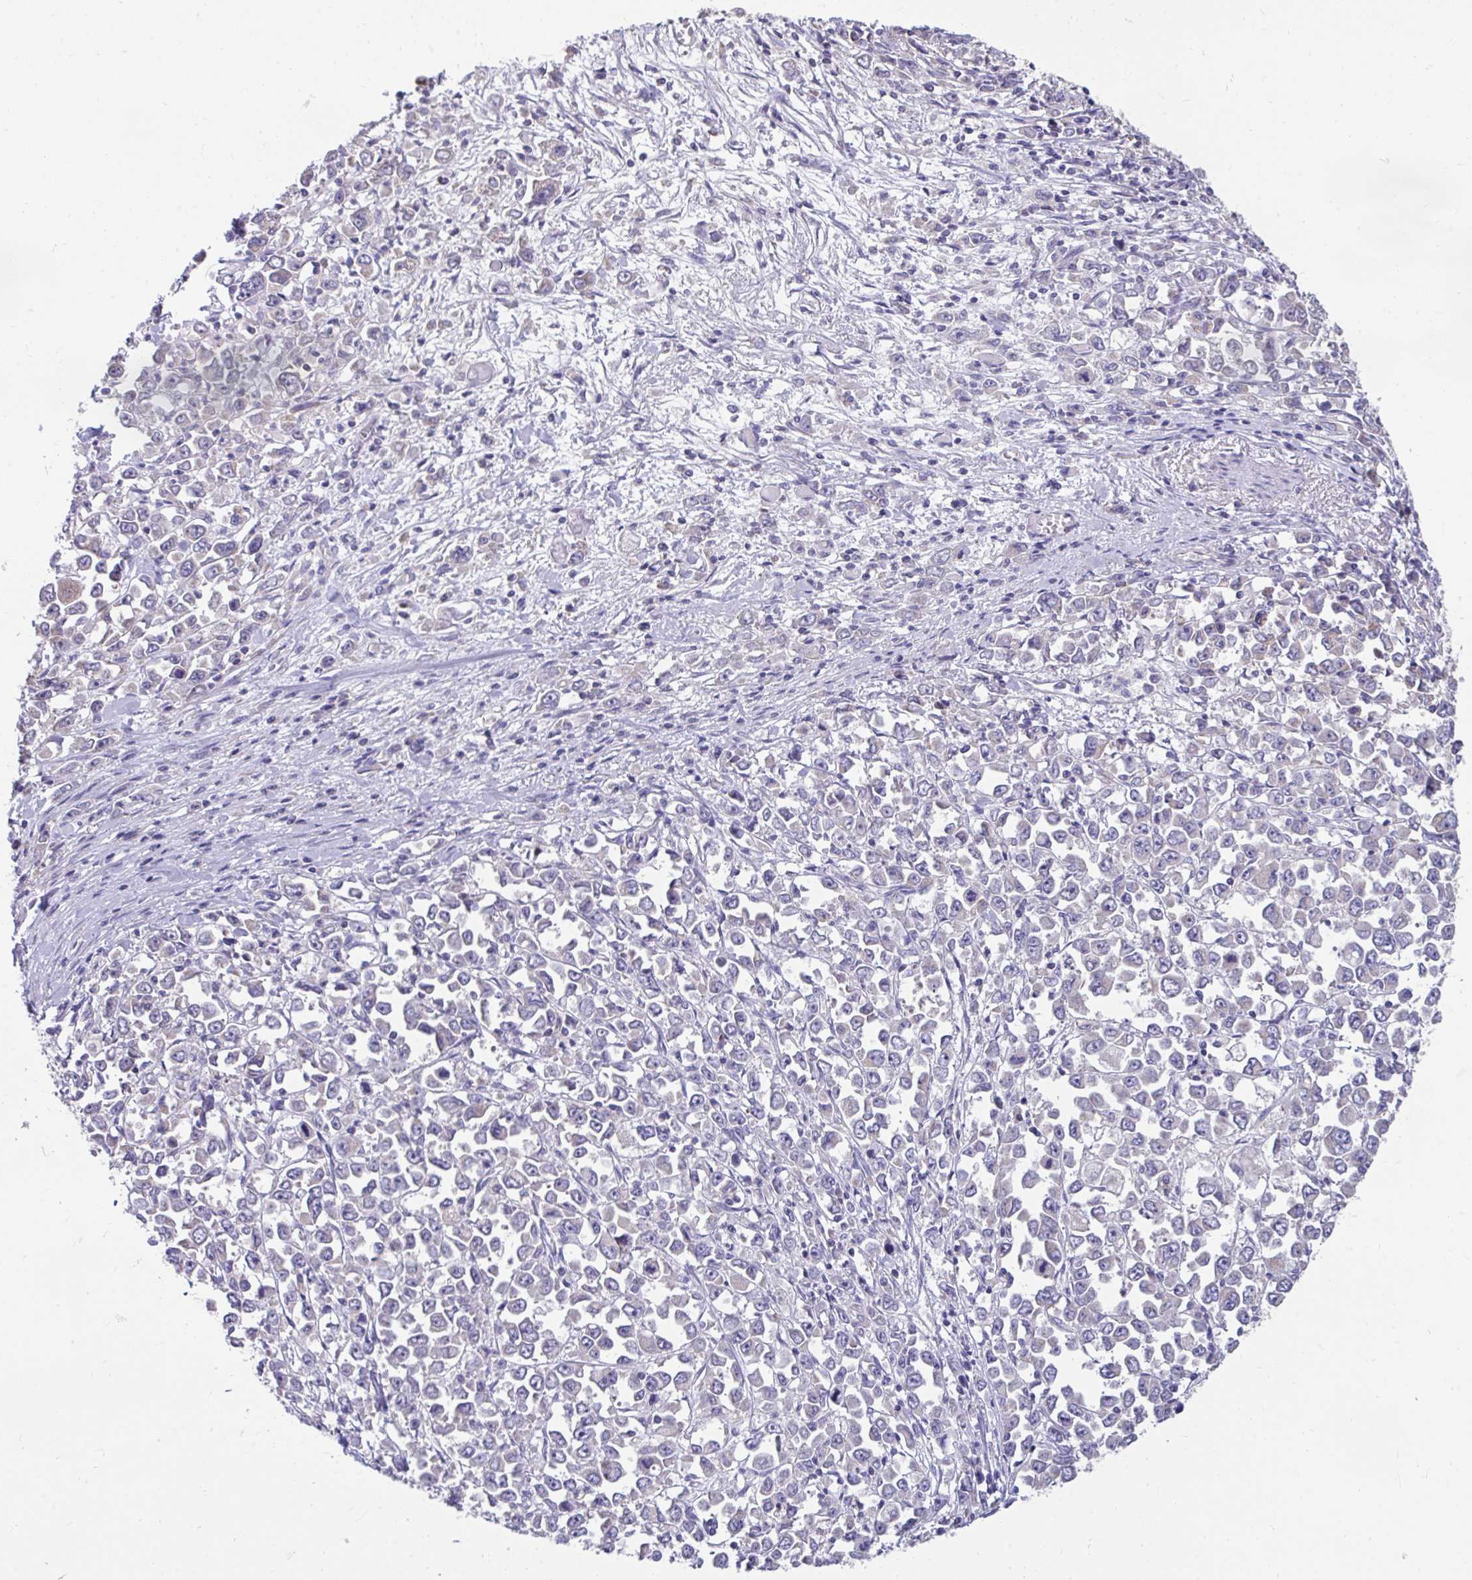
{"staining": {"intensity": "negative", "quantity": "none", "location": "none"}, "tissue": "stomach cancer", "cell_type": "Tumor cells", "image_type": "cancer", "snomed": [{"axis": "morphology", "description": "Adenocarcinoma, NOS"}, {"axis": "topography", "description": "Stomach, upper"}], "caption": "This is an immunohistochemistry (IHC) micrograph of adenocarcinoma (stomach). There is no expression in tumor cells.", "gene": "LINGO4", "patient": {"sex": "male", "age": 70}}